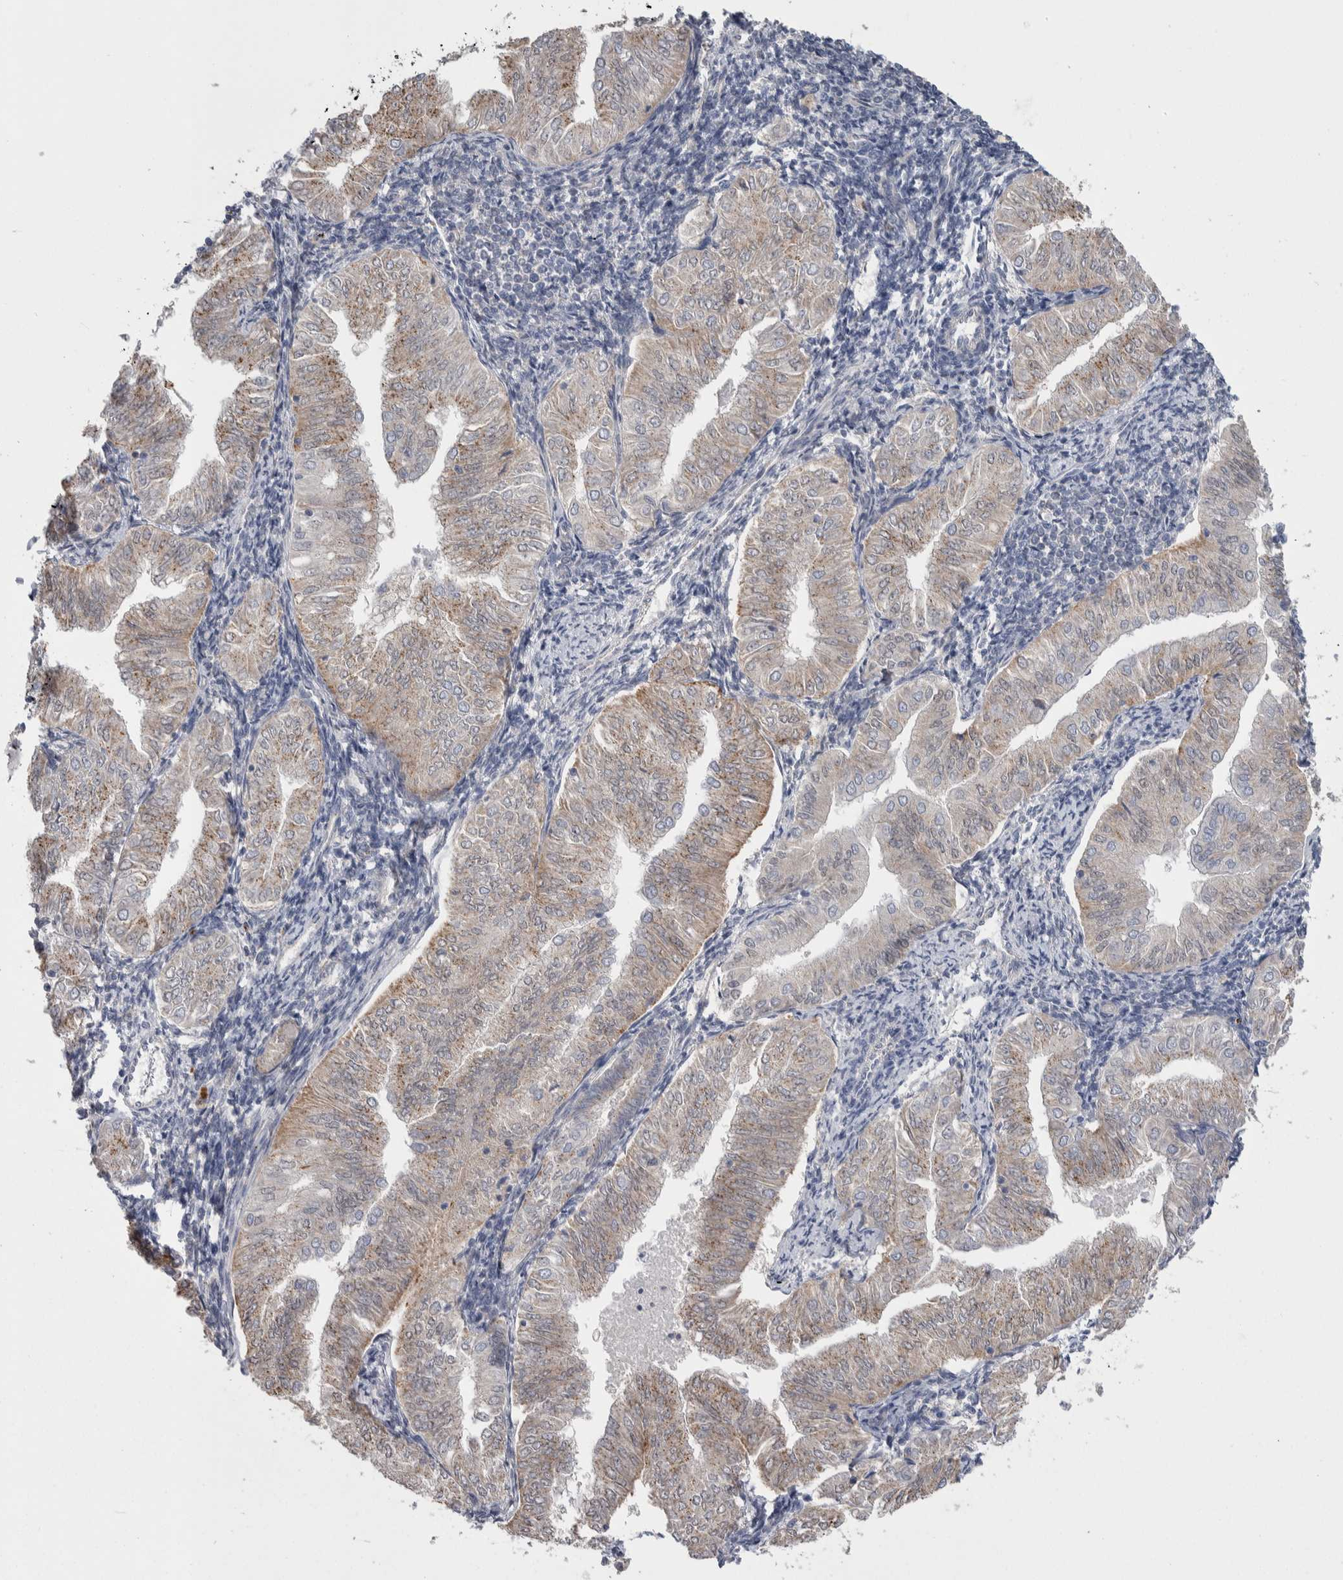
{"staining": {"intensity": "weak", "quantity": "25%-75%", "location": "cytoplasmic/membranous"}, "tissue": "endometrial cancer", "cell_type": "Tumor cells", "image_type": "cancer", "snomed": [{"axis": "morphology", "description": "Normal tissue, NOS"}, {"axis": "morphology", "description": "Adenocarcinoma, NOS"}, {"axis": "topography", "description": "Endometrium"}], "caption": "Tumor cells reveal low levels of weak cytoplasmic/membranous staining in approximately 25%-75% of cells in endometrial adenocarcinoma.", "gene": "GPHN", "patient": {"sex": "female", "age": 53}}